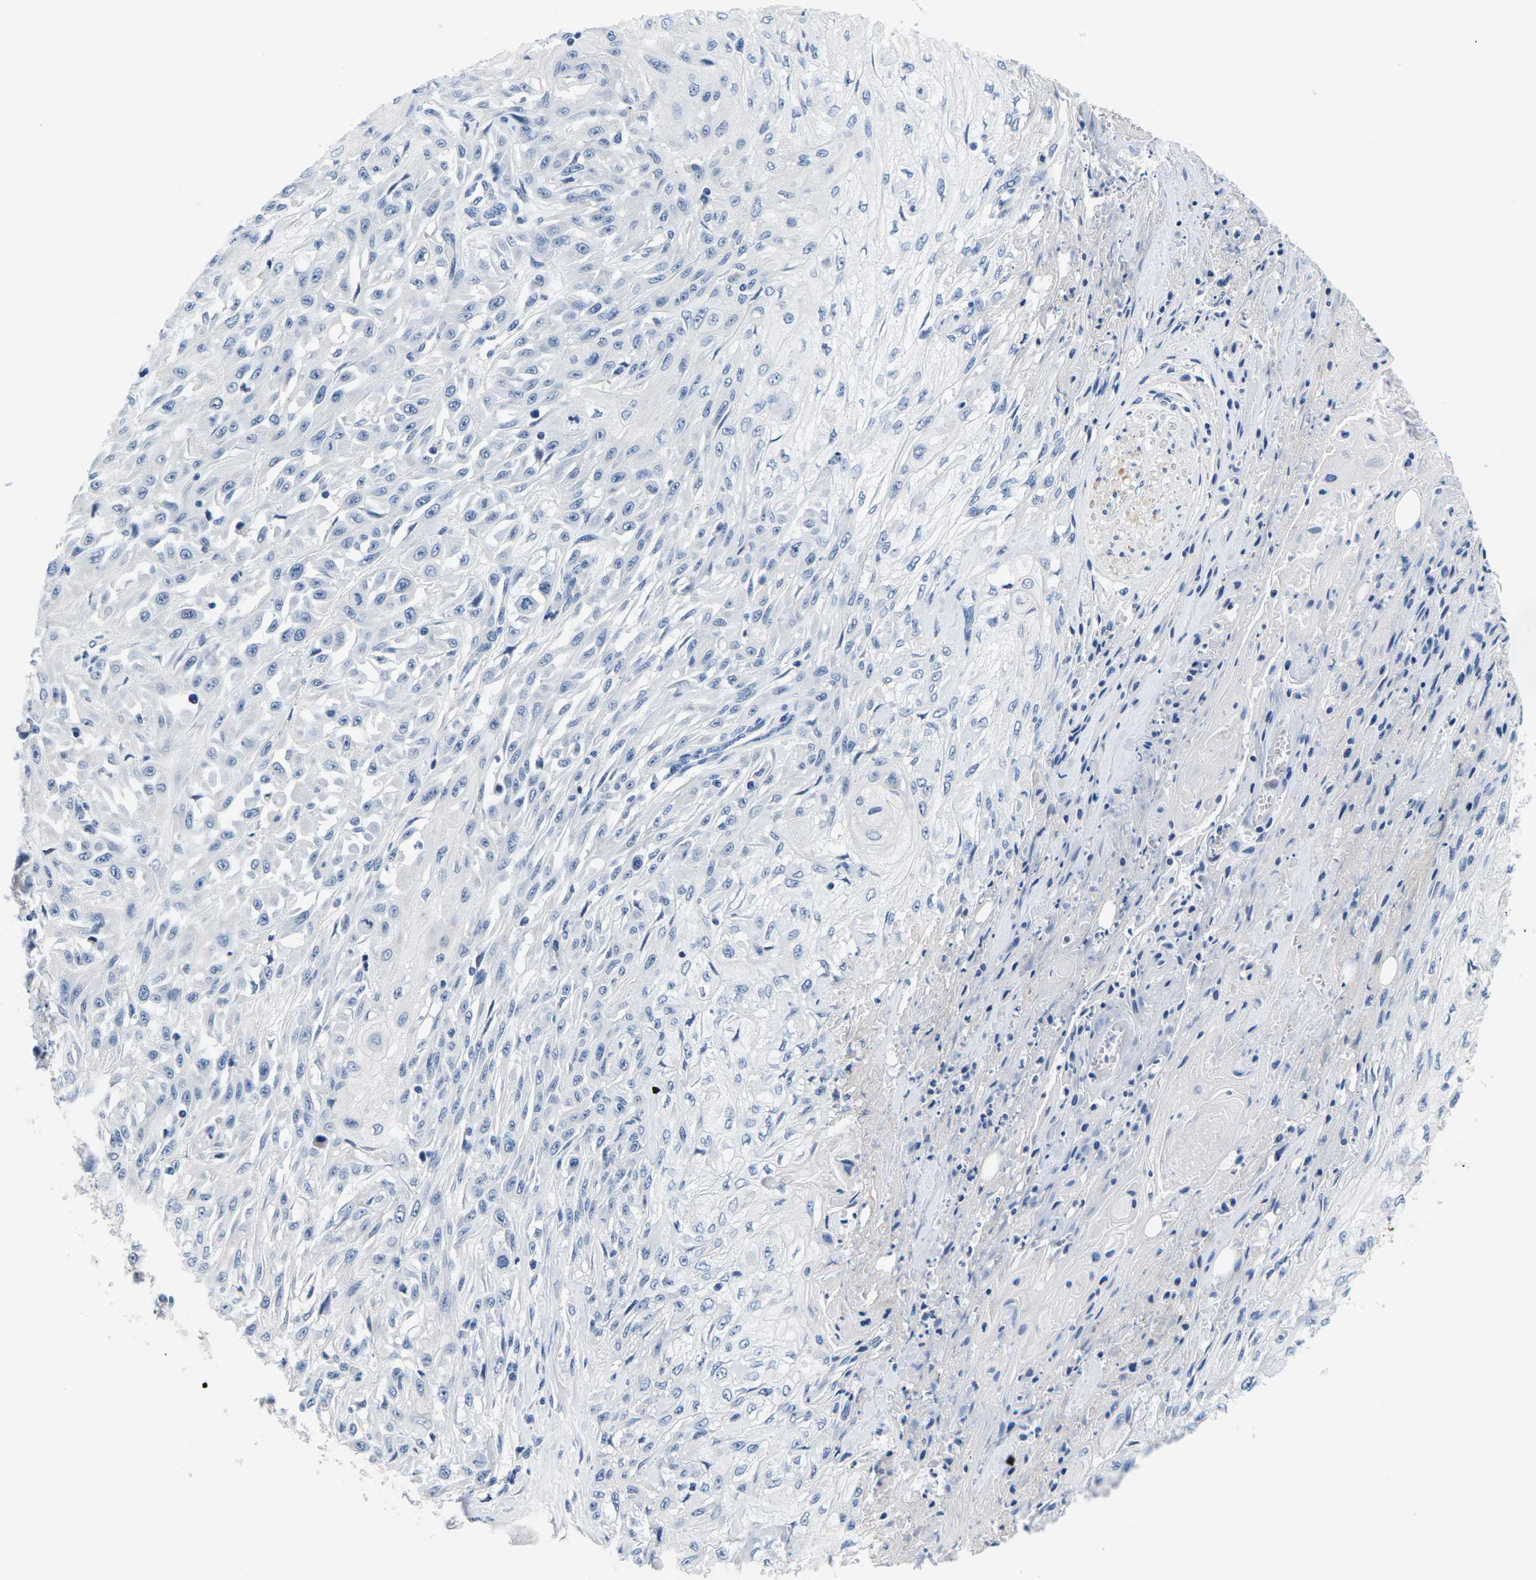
{"staining": {"intensity": "negative", "quantity": "none", "location": "none"}, "tissue": "skin cancer", "cell_type": "Tumor cells", "image_type": "cancer", "snomed": [{"axis": "morphology", "description": "Squamous cell carcinoma, NOS"}, {"axis": "morphology", "description": "Squamous cell carcinoma, metastatic, NOS"}, {"axis": "topography", "description": "Skin"}, {"axis": "topography", "description": "Lymph node"}], "caption": "The immunohistochemistry micrograph has no significant staining in tumor cells of skin cancer (metastatic squamous cell carcinoma) tissue.", "gene": "TSPAN2", "patient": {"sex": "male", "age": 75}}